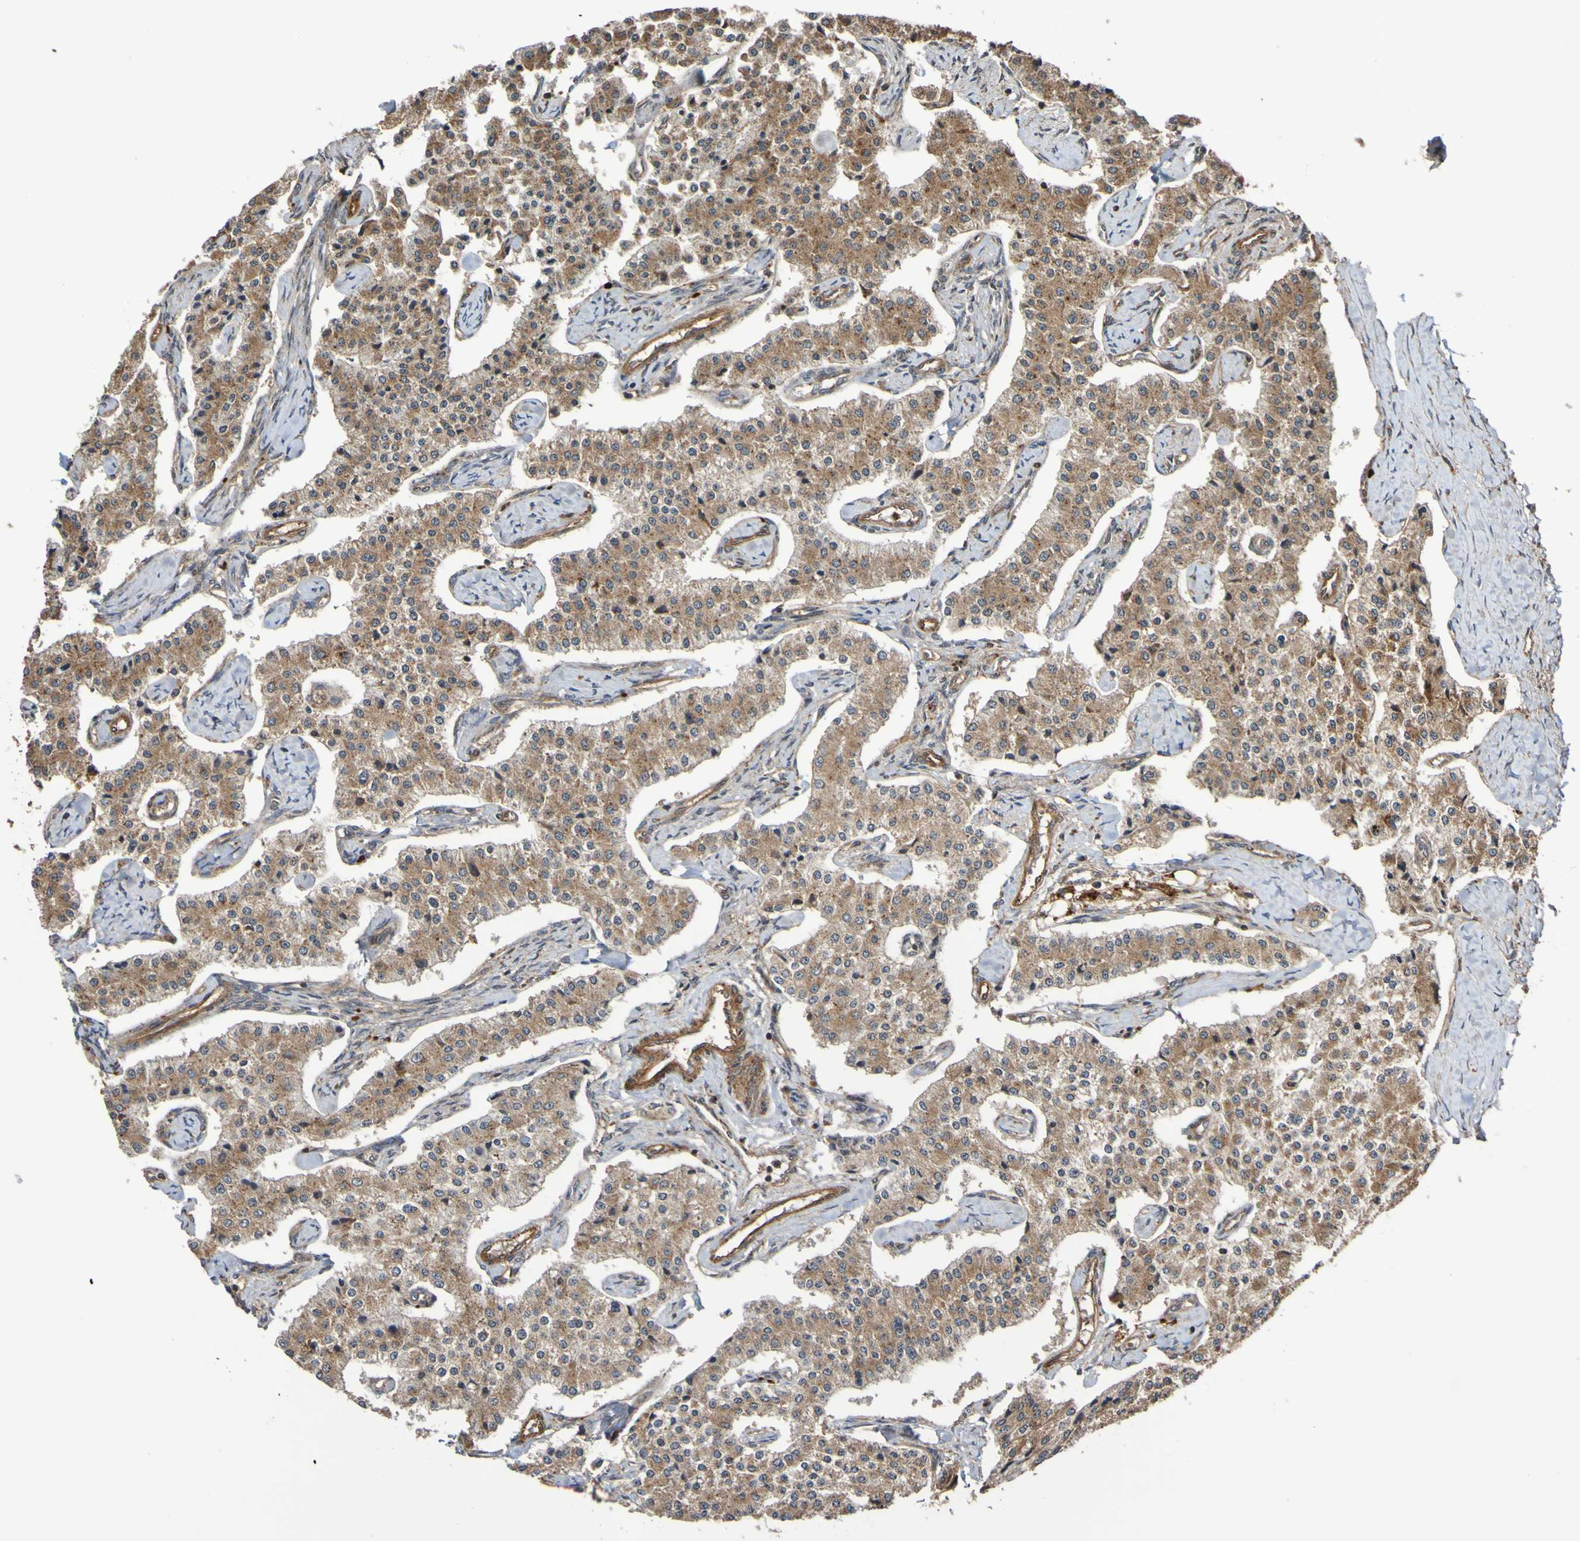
{"staining": {"intensity": "moderate", "quantity": ">75%", "location": "cytoplasmic/membranous"}, "tissue": "carcinoid", "cell_type": "Tumor cells", "image_type": "cancer", "snomed": [{"axis": "morphology", "description": "Carcinoid, malignant, NOS"}, {"axis": "topography", "description": "Colon"}], "caption": "IHC photomicrograph of neoplastic tissue: human carcinoid stained using immunohistochemistry (IHC) displays medium levels of moderate protein expression localized specifically in the cytoplasmic/membranous of tumor cells, appearing as a cytoplasmic/membranous brown color.", "gene": "UCN", "patient": {"sex": "female", "age": 52}}